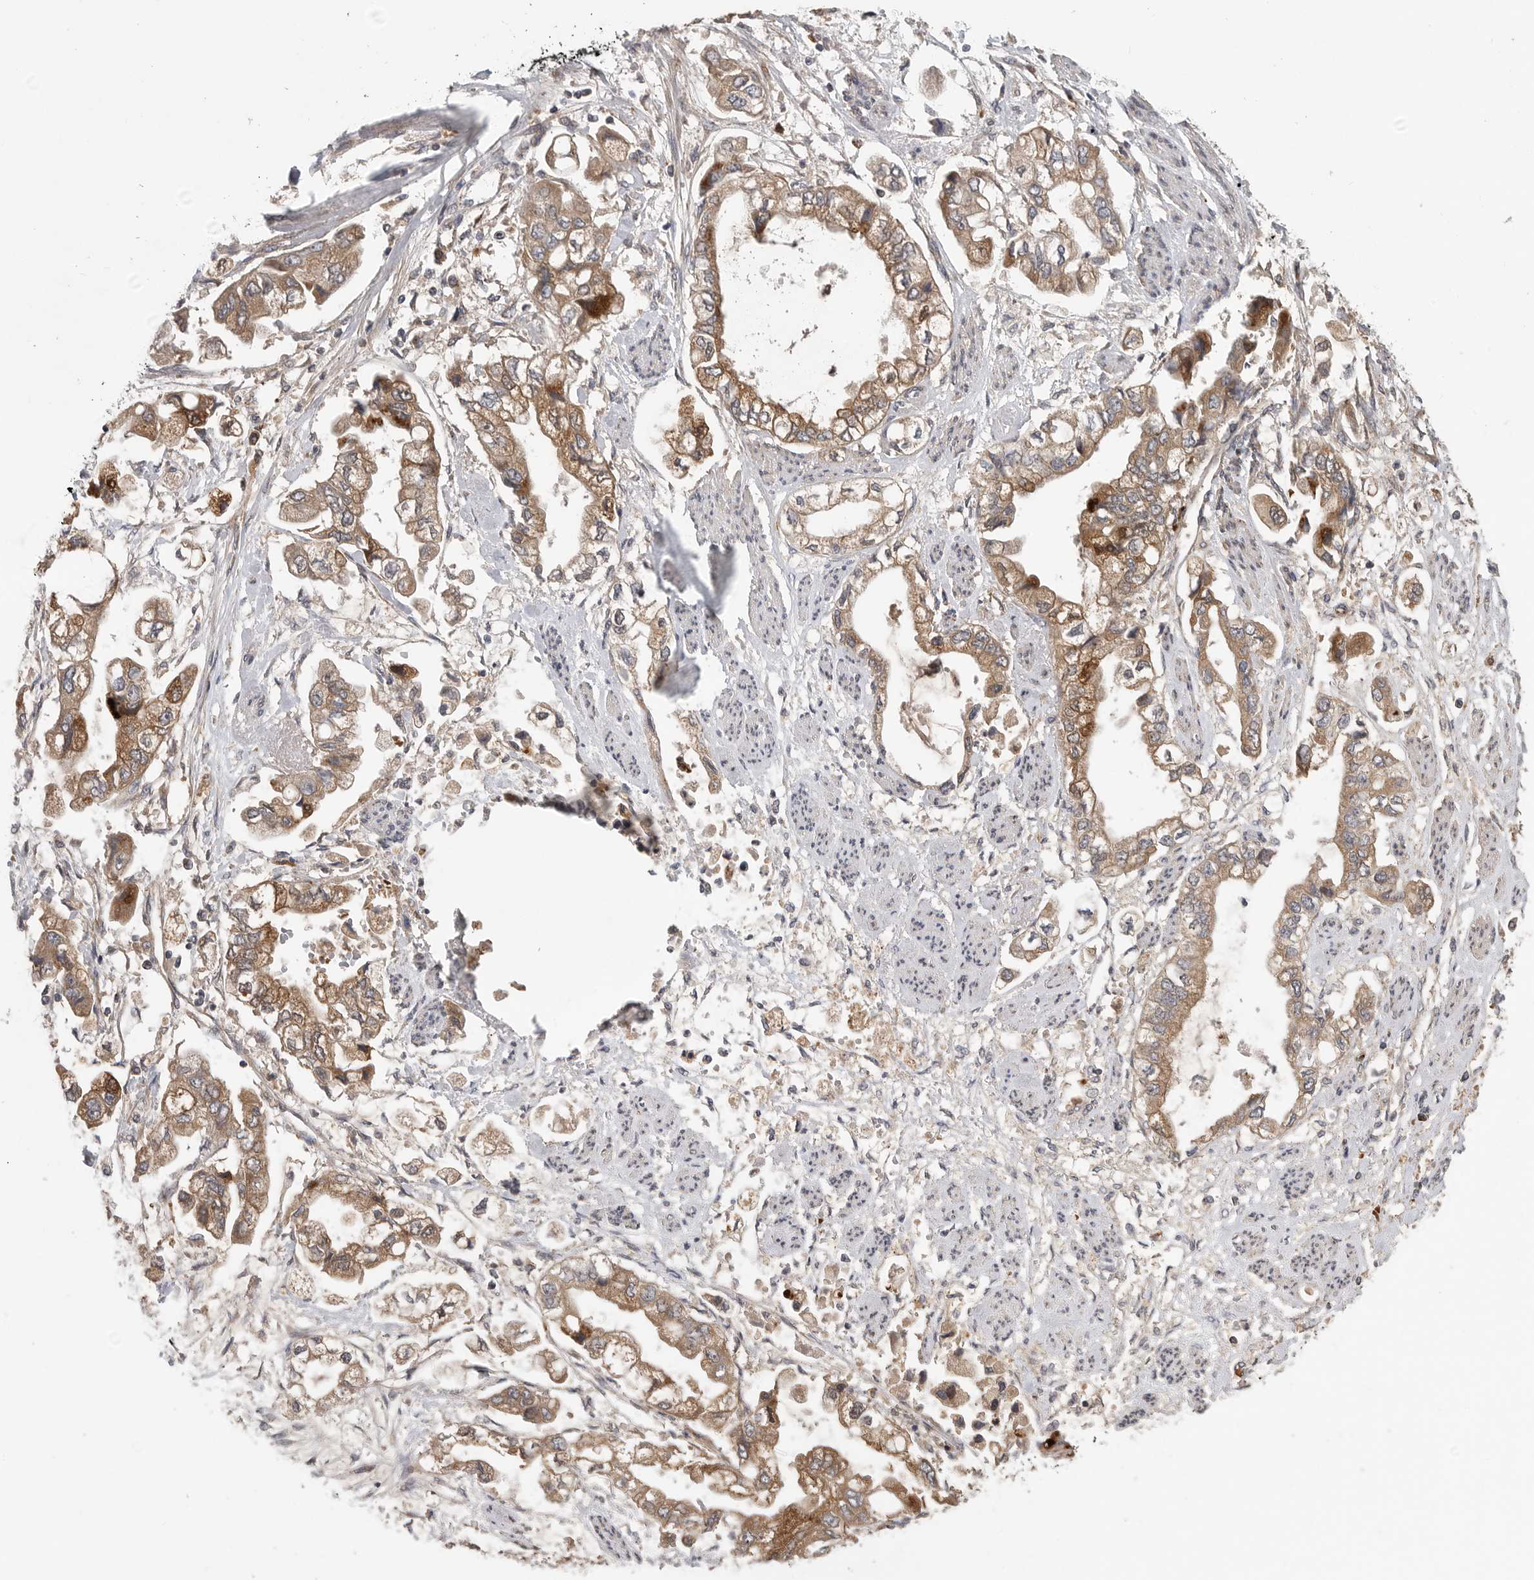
{"staining": {"intensity": "moderate", "quantity": ">75%", "location": "cytoplasmic/membranous"}, "tissue": "stomach cancer", "cell_type": "Tumor cells", "image_type": "cancer", "snomed": [{"axis": "morphology", "description": "Adenocarcinoma, NOS"}, {"axis": "topography", "description": "Stomach"}], "caption": "High-magnification brightfield microscopy of stomach cancer stained with DAB (brown) and counterstained with hematoxylin (blue). tumor cells exhibit moderate cytoplasmic/membranous expression is identified in about>75% of cells.", "gene": "GALNS", "patient": {"sex": "male", "age": 62}}